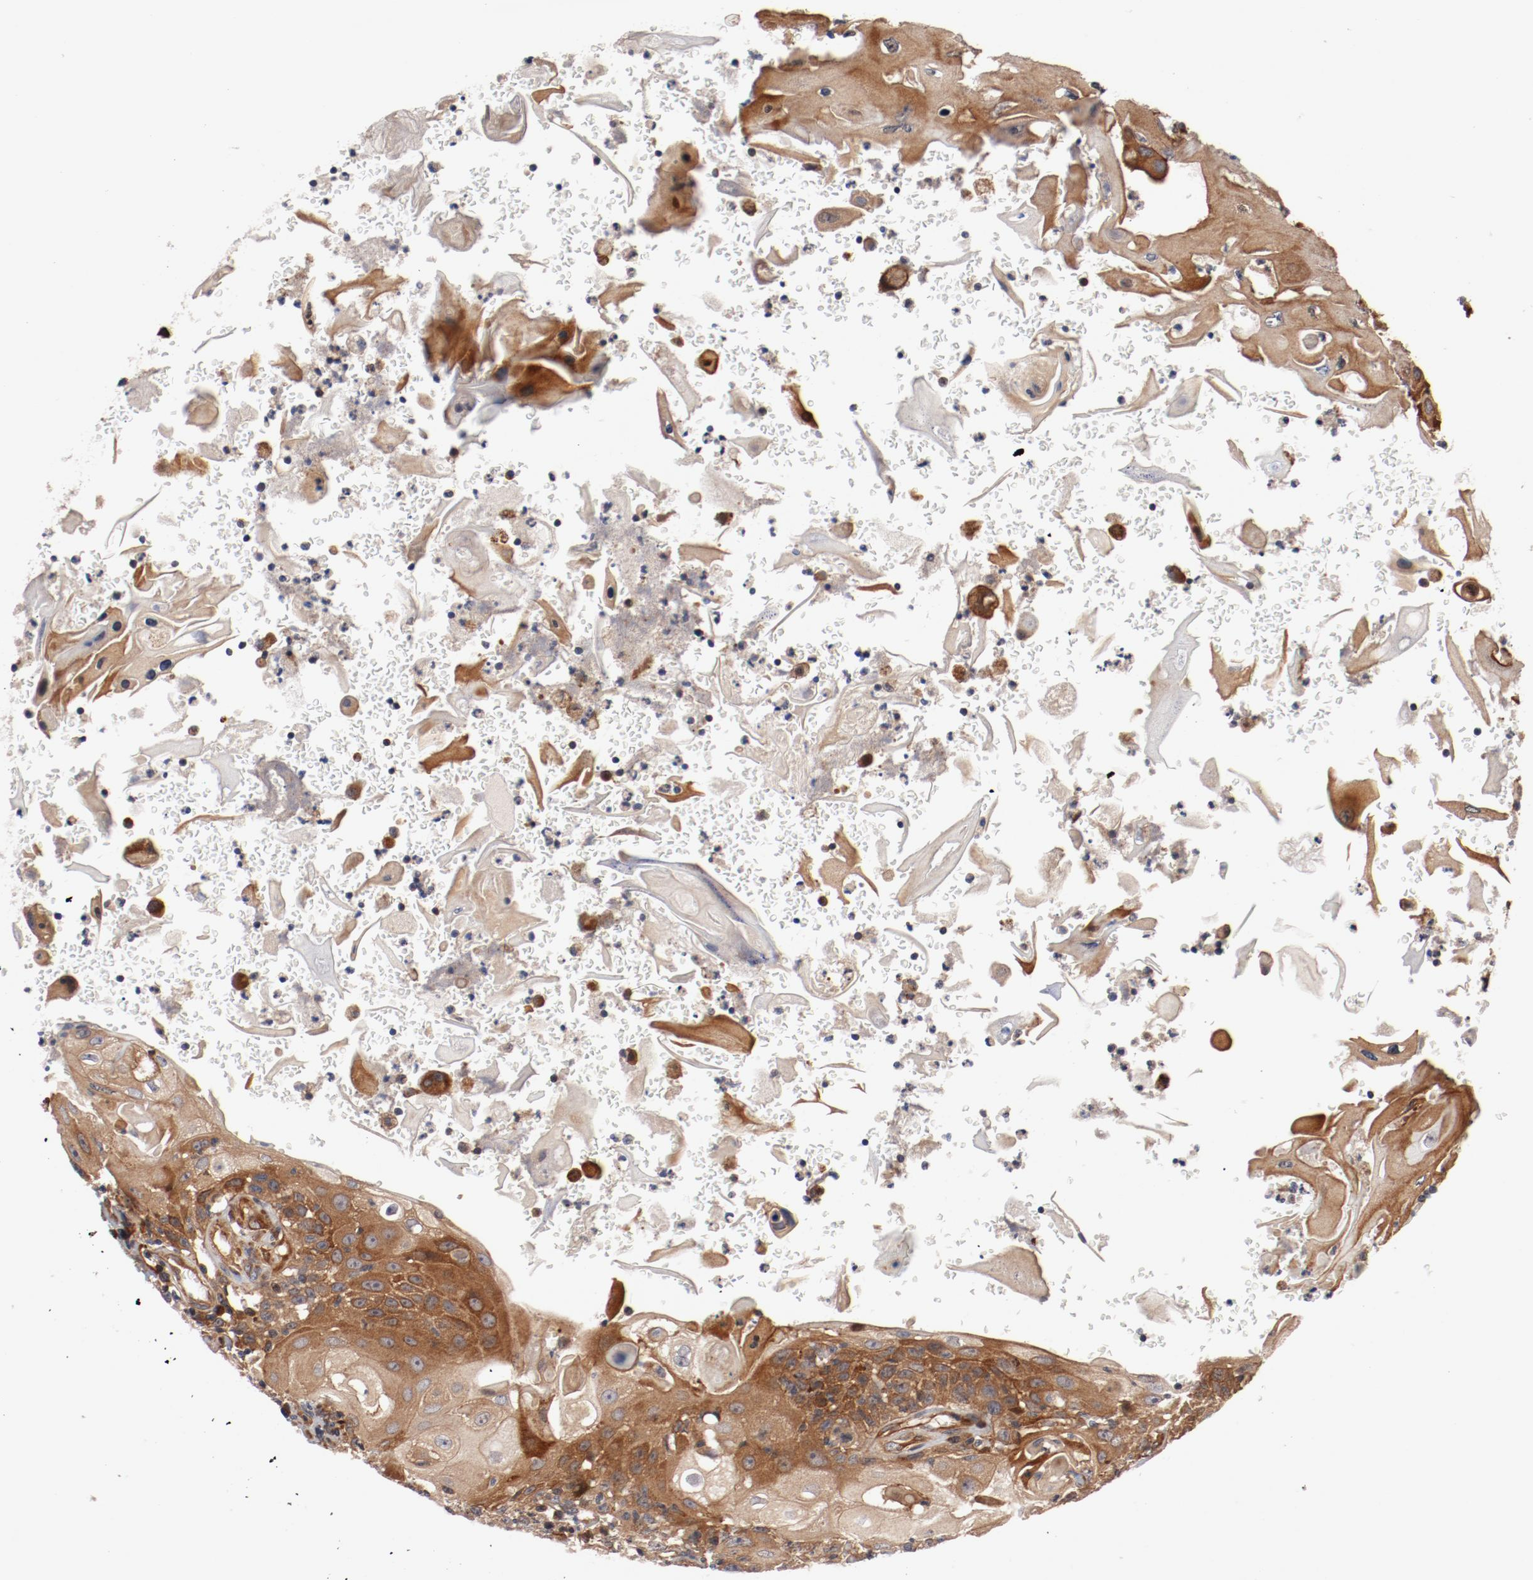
{"staining": {"intensity": "moderate", "quantity": ">75%", "location": "cytoplasmic/membranous"}, "tissue": "head and neck cancer", "cell_type": "Tumor cells", "image_type": "cancer", "snomed": [{"axis": "morphology", "description": "Squamous cell carcinoma, NOS"}, {"axis": "topography", "description": "Oral tissue"}, {"axis": "topography", "description": "Head-Neck"}], "caption": "Protein analysis of squamous cell carcinoma (head and neck) tissue displays moderate cytoplasmic/membranous positivity in about >75% of tumor cells.", "gene": "PITPNM2", "patient": {"sex": "female", "age": 76}}